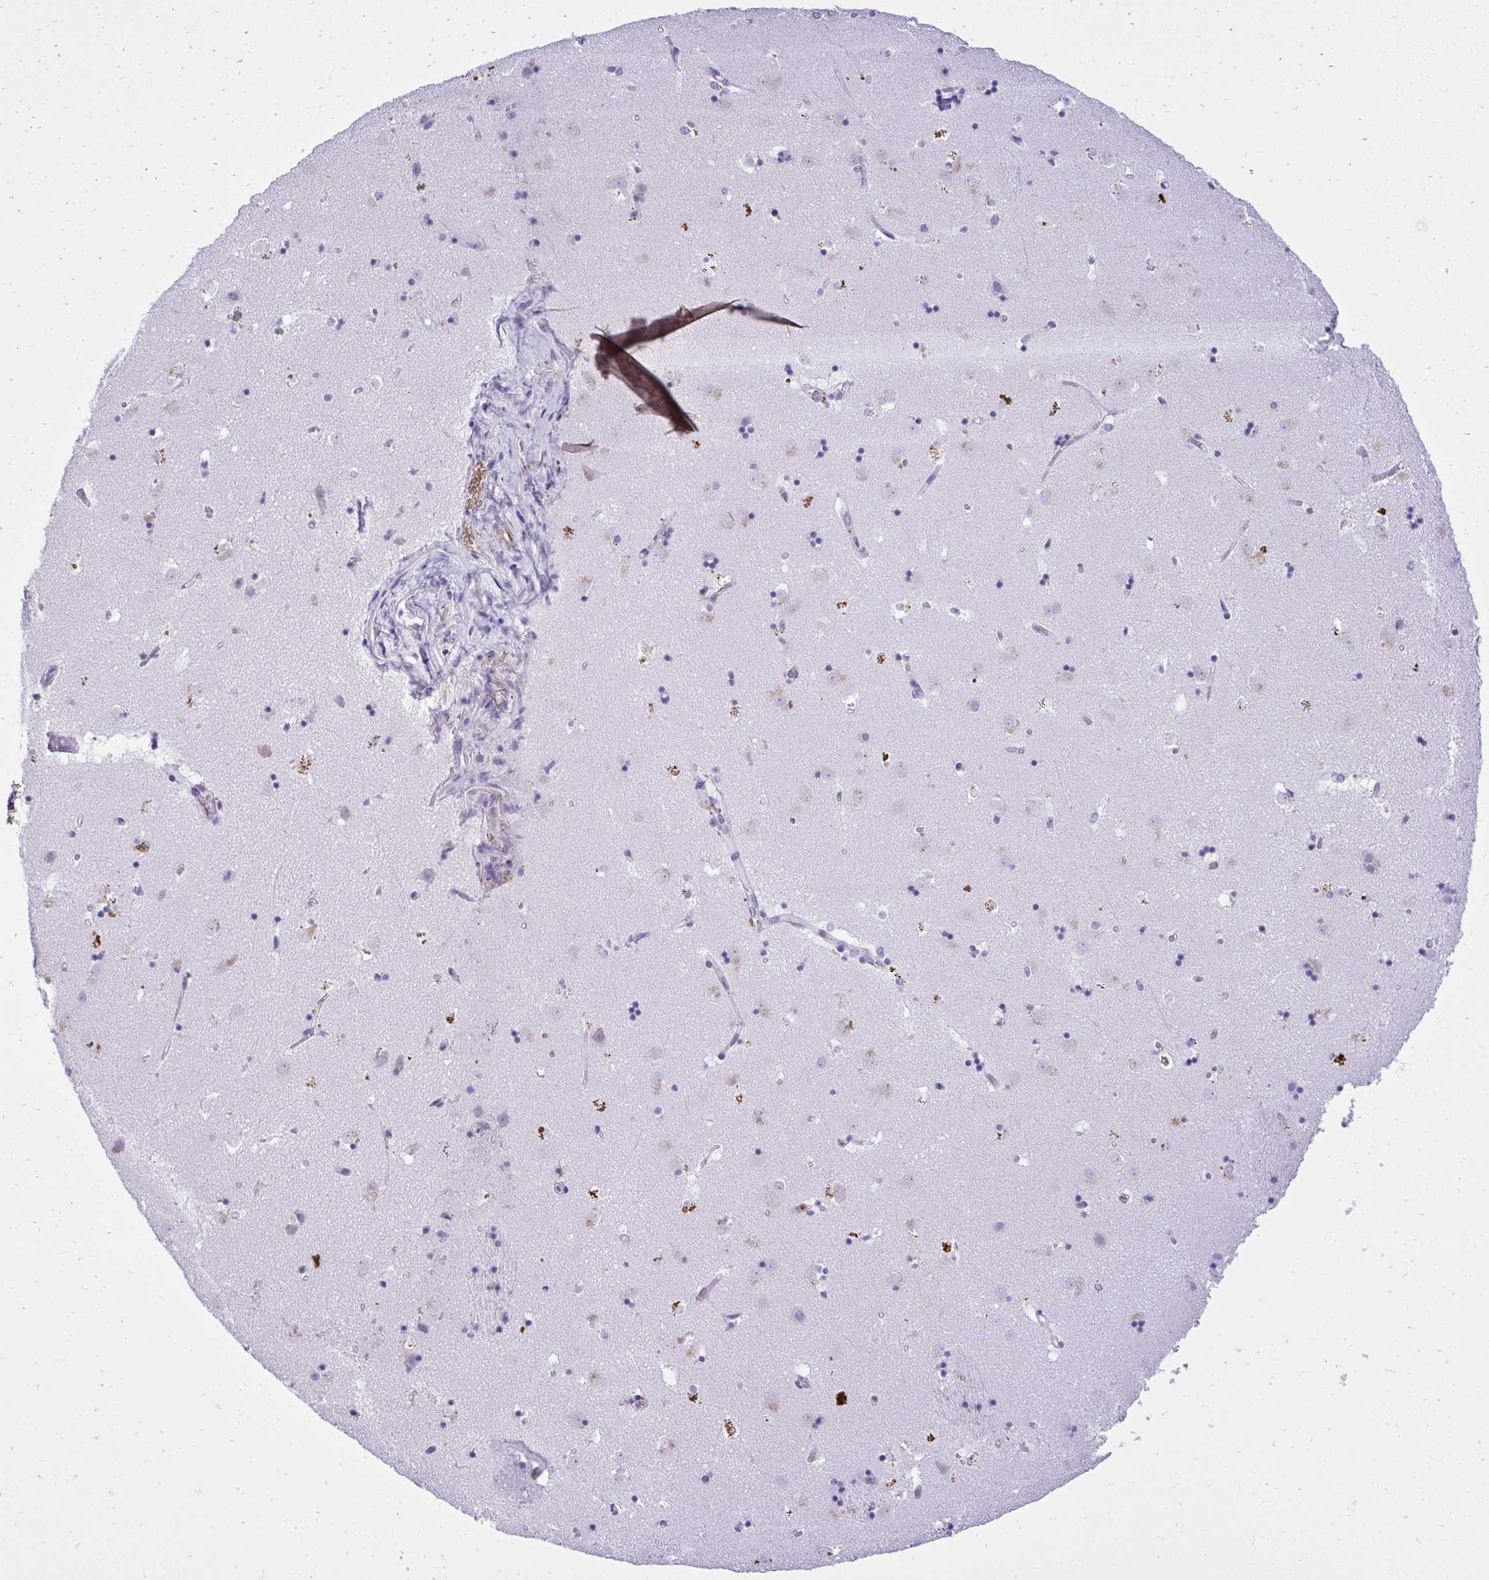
{"staining": {"intensity": "negative", "quantity": "none", "location": "none"}, "tissue": "caudate", "cell_type": "Glial cells", "image_type": "normal", "snomed": [{"axis": "morphology", "description": "Normal tissue, NOS"}, {"axis": "topography", "description": "Lateral ventricle wall"}], "caption": "Immunohistochemistry (IHC) of unremarkable human caudate shows no positivity in glial cells.", "gene": "ST6GALNAC3", "patient": {"sex": "male", "age": 58}}